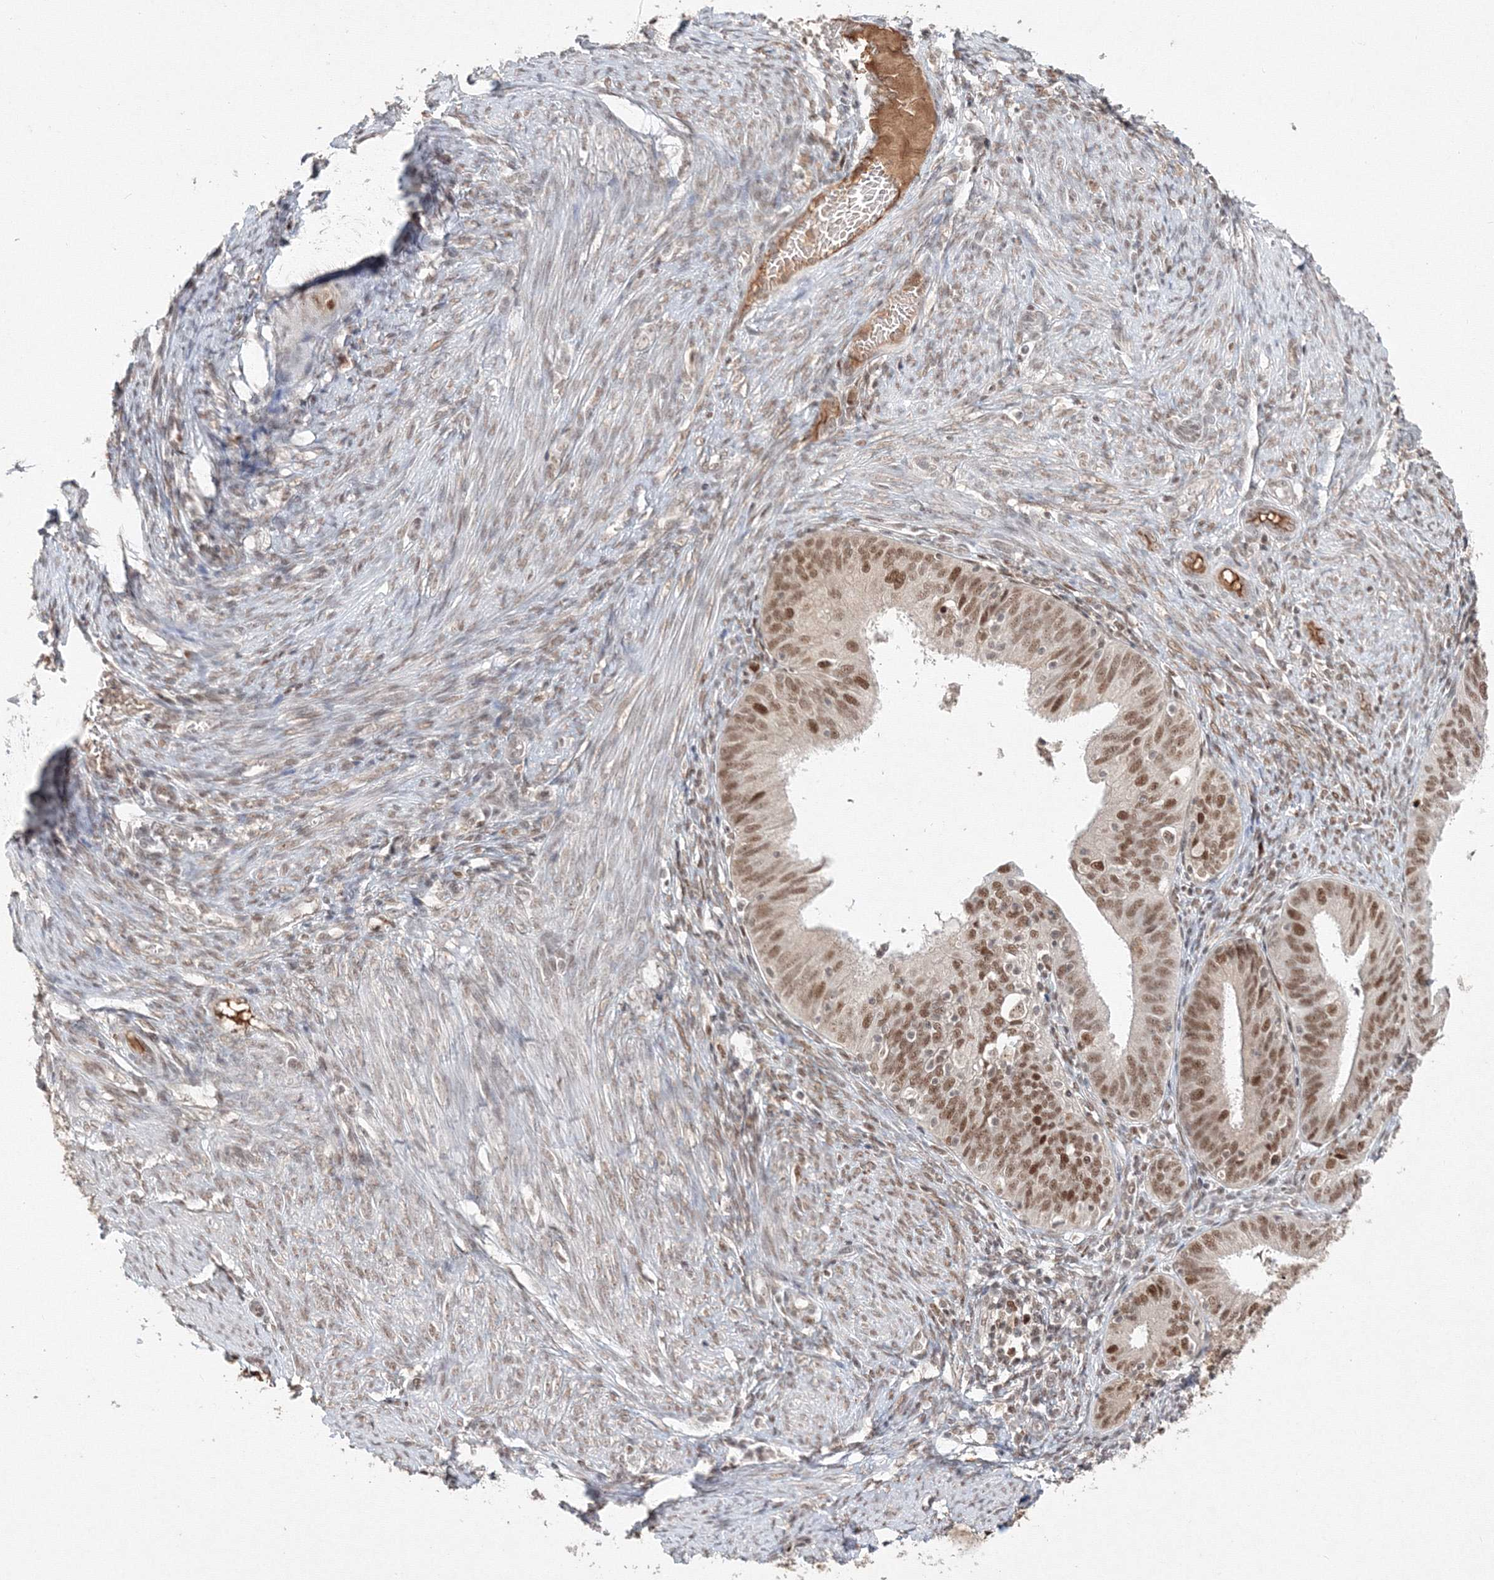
{"staining": {"intensity": "moderate", "quantity": ">75%", "location": "nuclear"}, "tissue": "endometrial cancer", "cell_type": "Tumor cells", "image_type": "cancer", "snomed": [{"axis": "morphology", "description": "Adenocarcinoma, NOS"}, {"axis": "topography", "description": "Endometrium"}], "caption": "Immunohistochemical staining of adenocarcinoma (endometrial) demonstrates medium levels of moderate nuclear staining in about >75% of tumor cells. (DAB = brown stain, brightfield microscopy at high magnification).", "gene": "IWS1", "patient": {"sex": "female", "age": 51}}